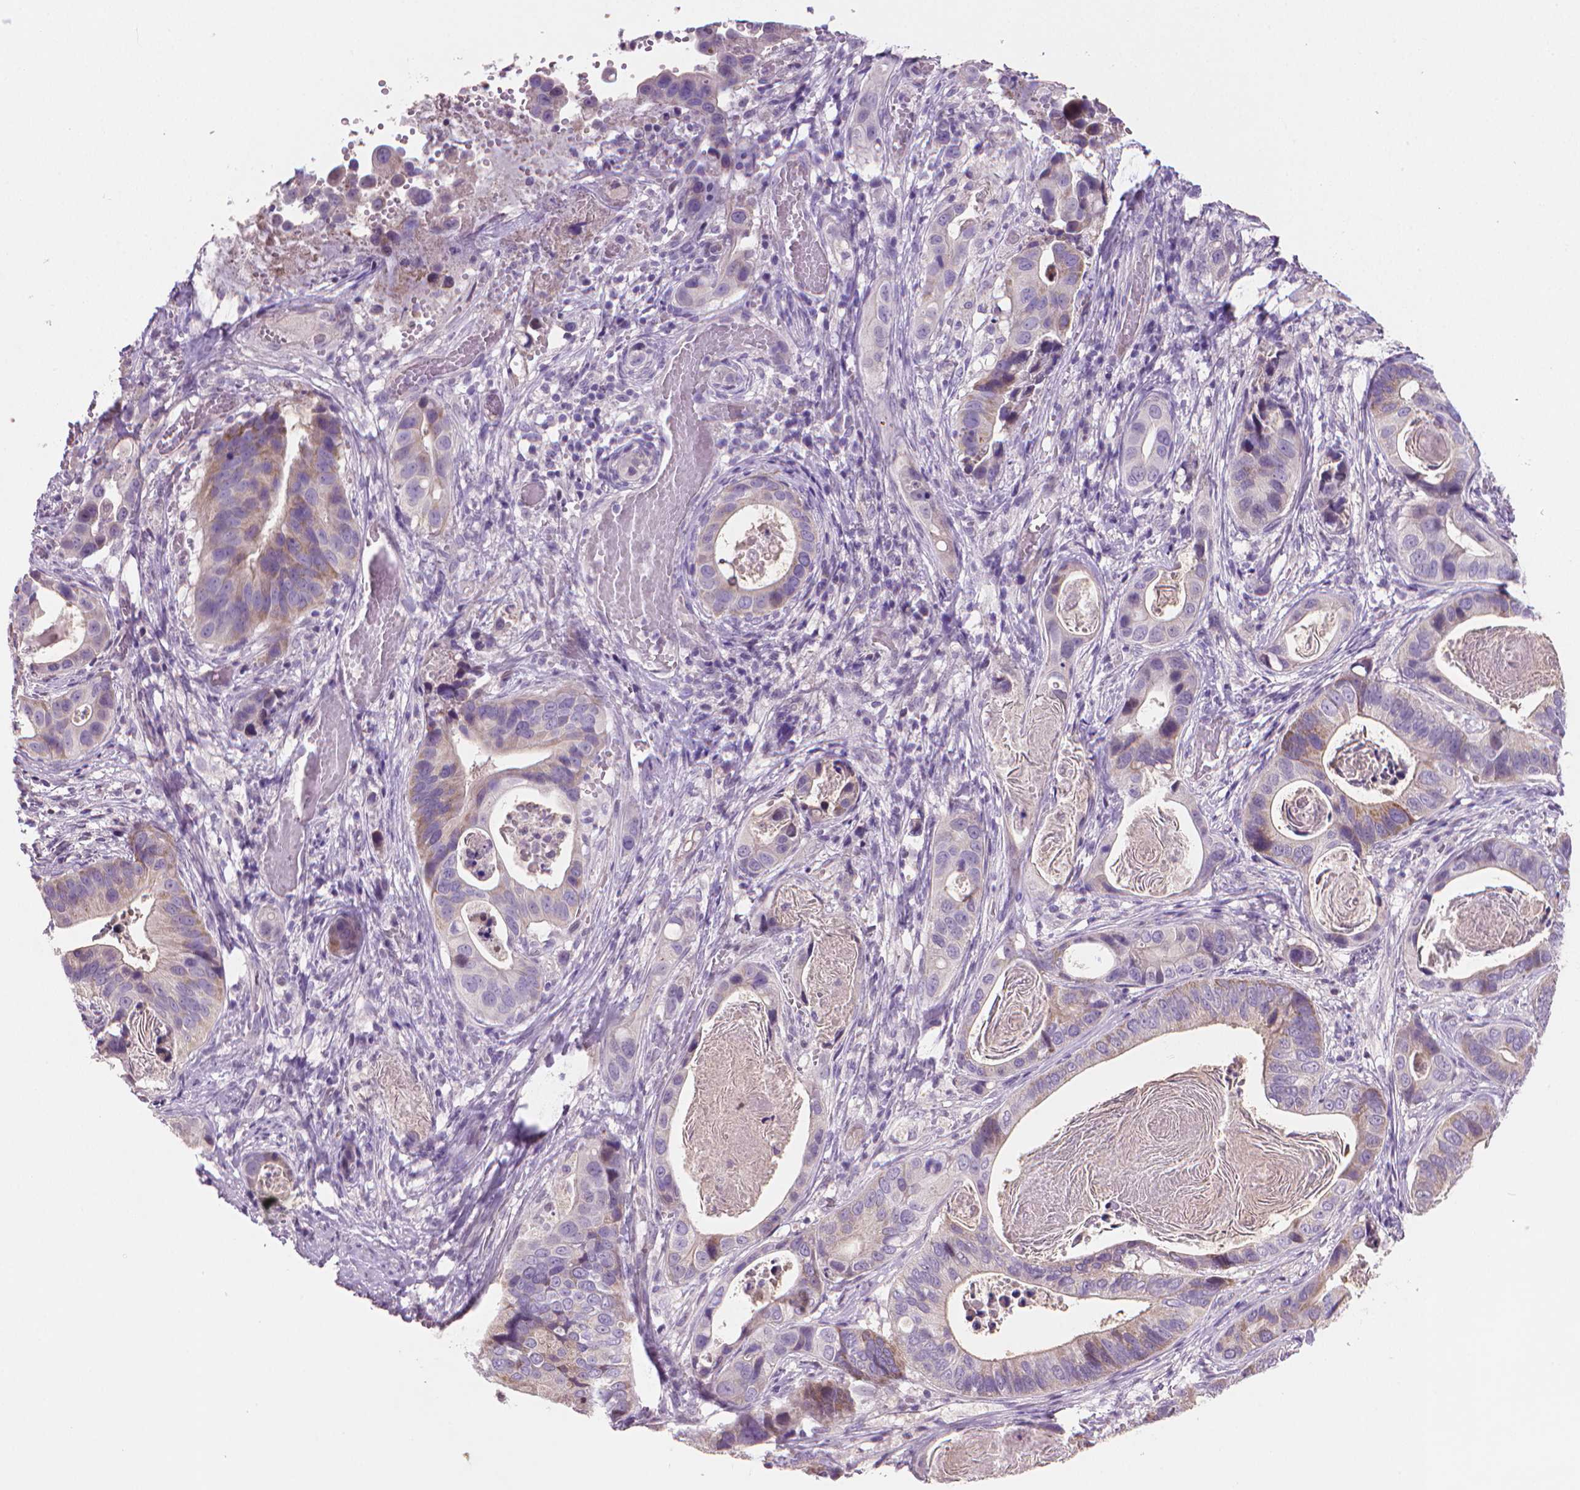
{"staining": {"intensity": "weak", "quantity": "<25%", "location": "cytoplasmic/membranous"}, "tissue": "stomach cancer", "cell_type": "Tumor cells", "image_type": "cancer", "snomed": [{"axis": "morphology", "description": "Adenocarcinoma, NOS"}, {"axis": "topography", "description": "Stomach"}], "caption": "Immunohistochemical staining of stomach adenocarcinoma shows no significant expression in tumor cells.", "gene": "CLXN", "patient": {"sex": "male", "age": 84}}